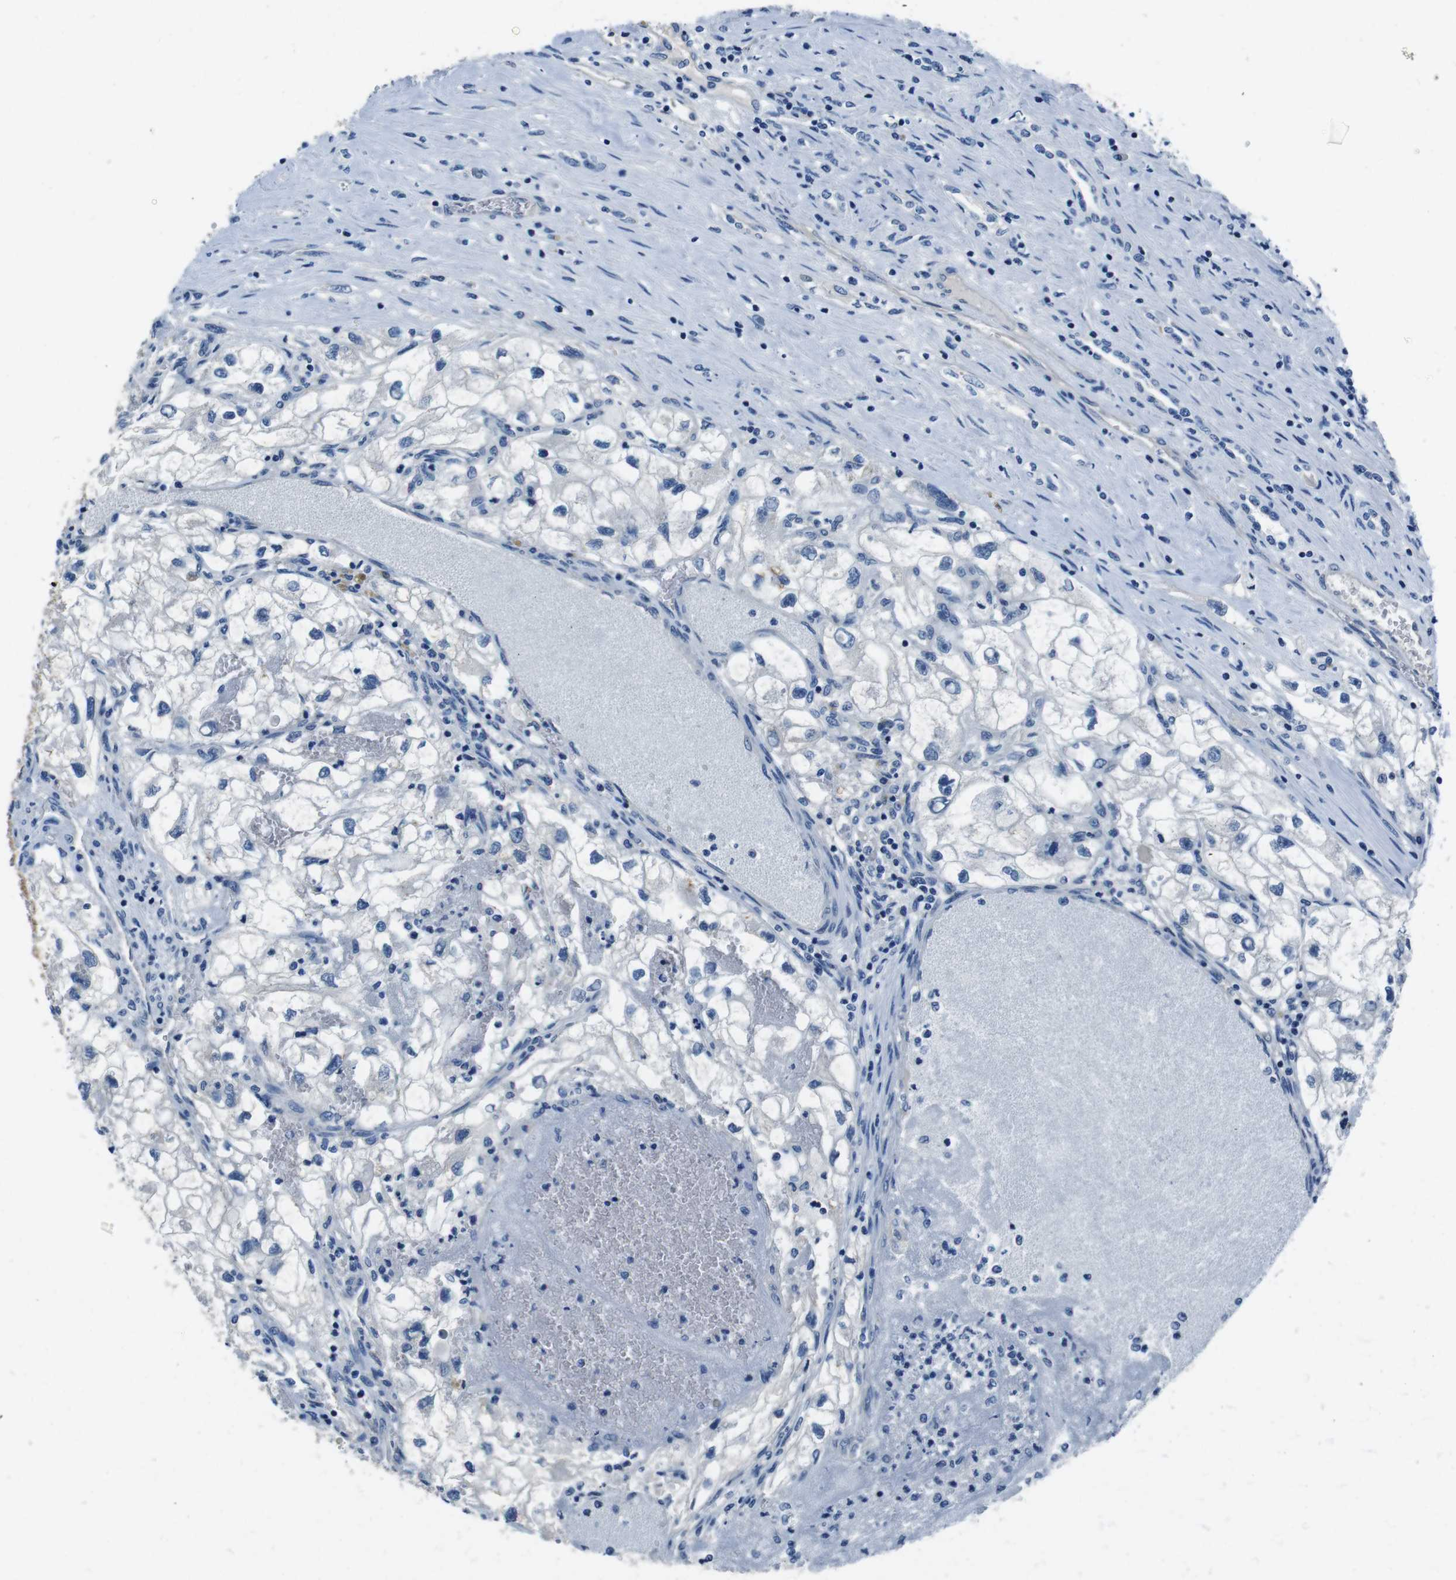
{"staining": {"intensity": "negative", "quantity": "none", "location": "none"}, "tissue": "renal cancer", "cell_type": "Tumor cells", "image_type": "cancer", "snomed": [{"axis": "morphology", "description": "Adenocarcinoma, NOS"}, {"axis": "topography", "description": "Kidney"}], "caption": "IHC photomicrograph of neoplastic tissue: human renal cancer stained with DAB (3,3'-diaminobenzidine) reveals no significant protein staining in tumor cells. (DAB immunohistochemistry (IHC) with hematoxylin counter stain).", "gene": "CASQ1", "patient": {"sex": "female", "age": 70}}